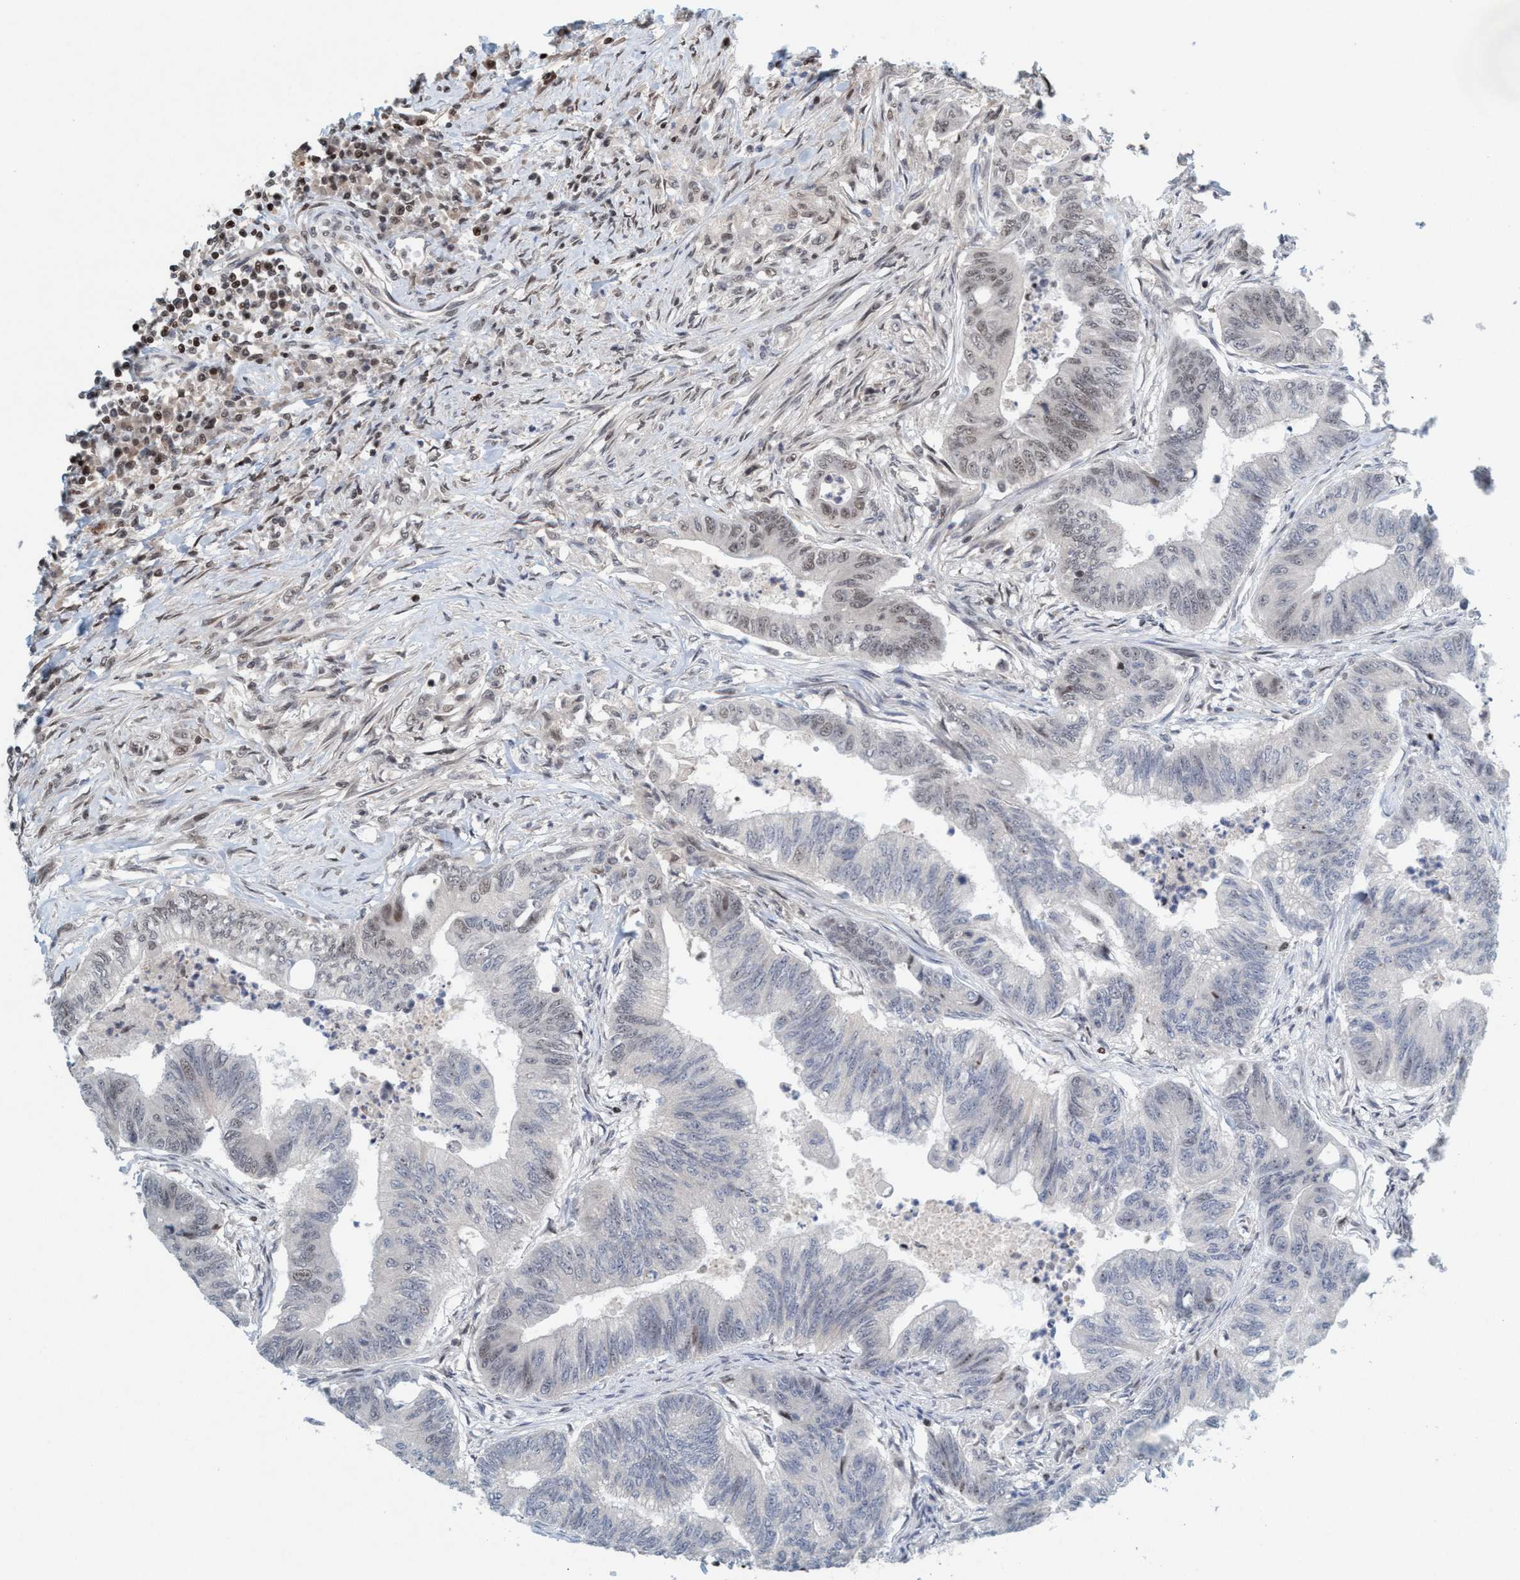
{"staining": {"intensity": "weak", "quantity": "<25%", "location": "nuclear"}, "tissue": "colorectal cancer", "cell_type": "Tumor cells", "image_type": "cancer", "snomed": [{"axis": "morphology", "description": "Adenoma, NOS"}, {"axis": "morphology", "description": "Adenocarcinoma, NOS"}, {"axis": "topography", "description": "Colon"}], "caption": "Adenoma (colorectal) was stained to show a protein in brown. There is no significant positivity in tumor cells.", "gene": "SMCR8", "patient": {"sex": "male", "age": 79}}